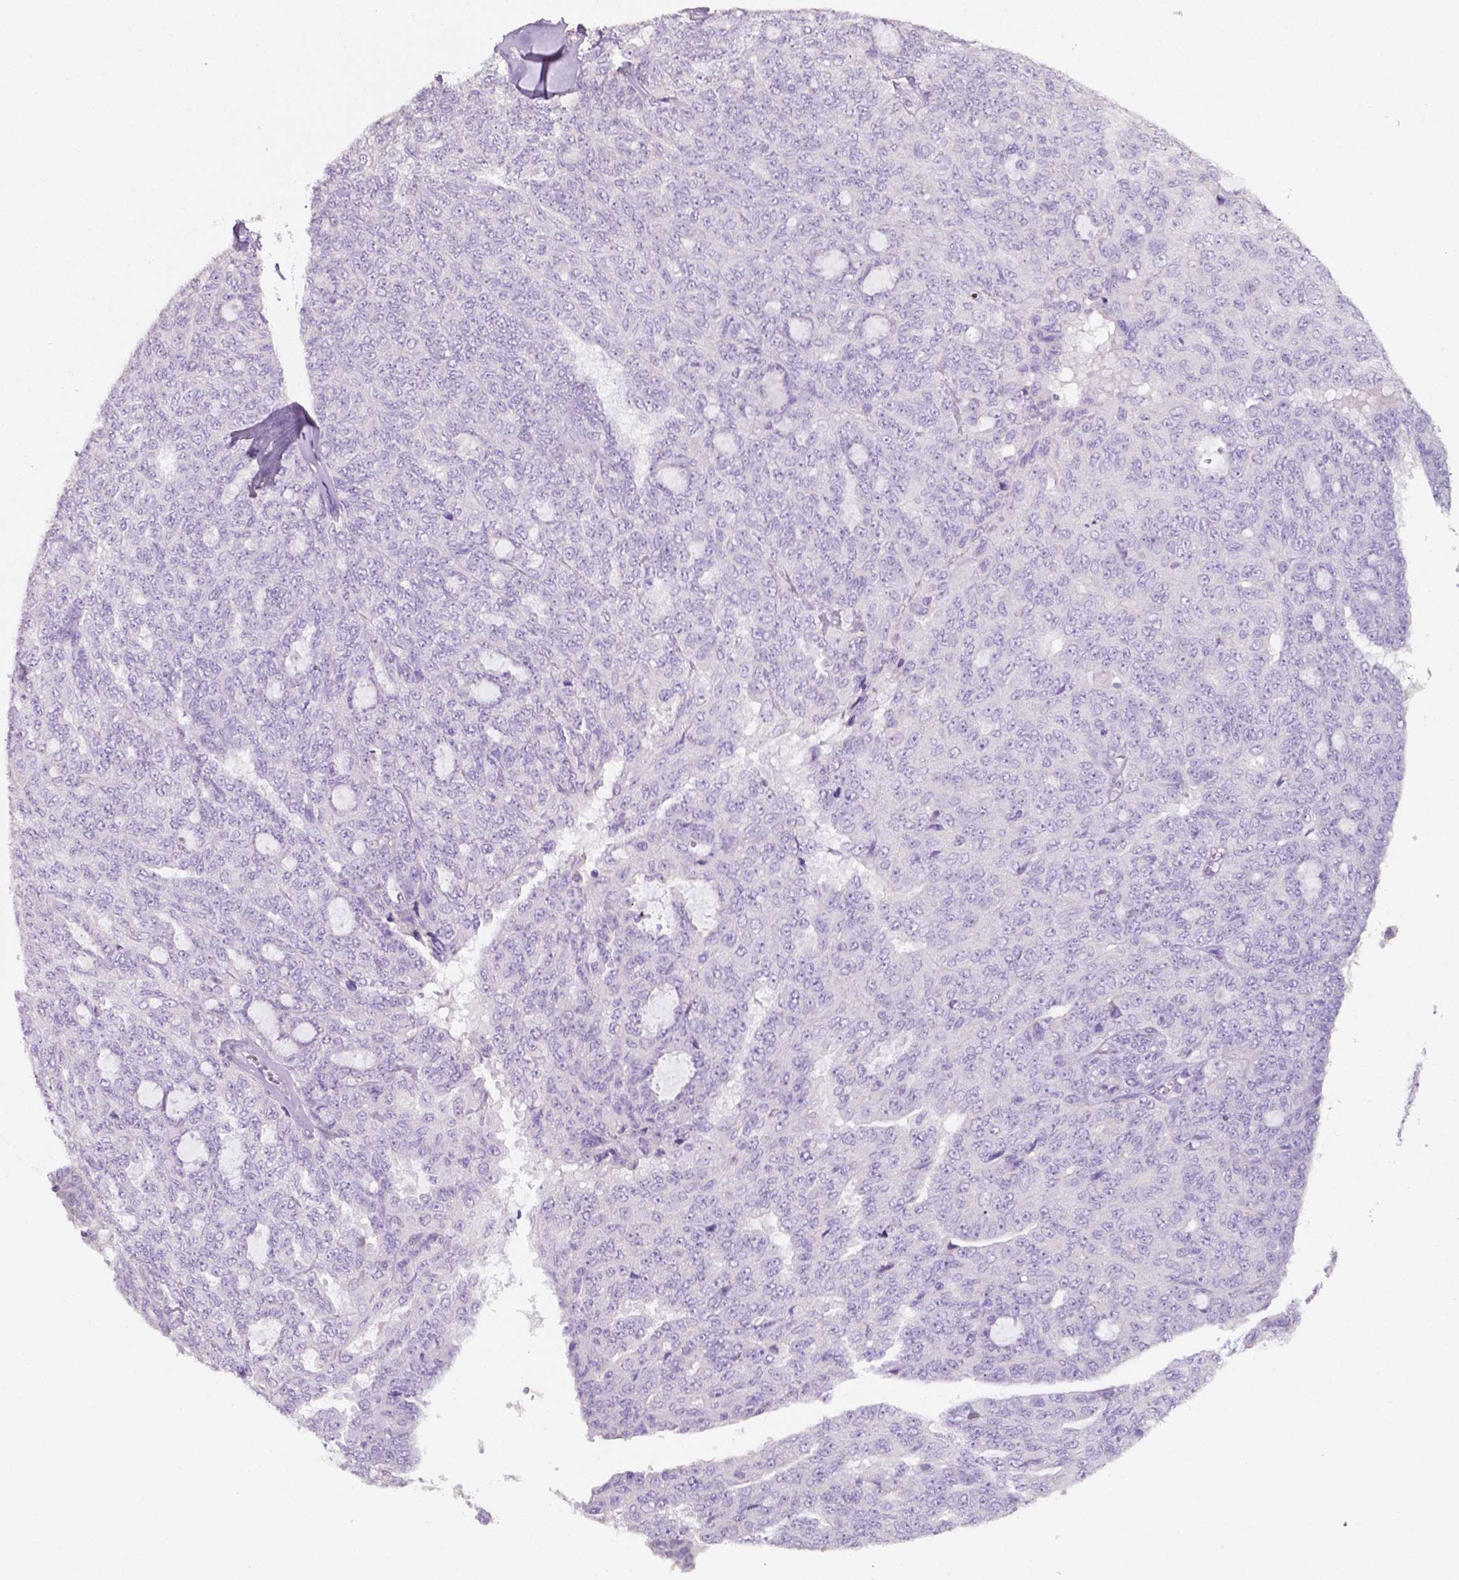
{"staining": {"intensity": "negative", "quantity": "none", "location": "none"}, "tissue": "ovarian cancer", "cell_type": "Tumor cells", "image_type": "cancer", "snomed": [{"axis": "morphology", "description": "Cystadenocarcinoma, serous, NOS"}, {"axis": "topography", "description": "Ovary"}], "caption": "Tumor cells are negative for protein expression in human ovarian cancer (serous cystadenocarcinoma).", "gene": "EGFR", "patient": {"sex": "female", "age": 71}}